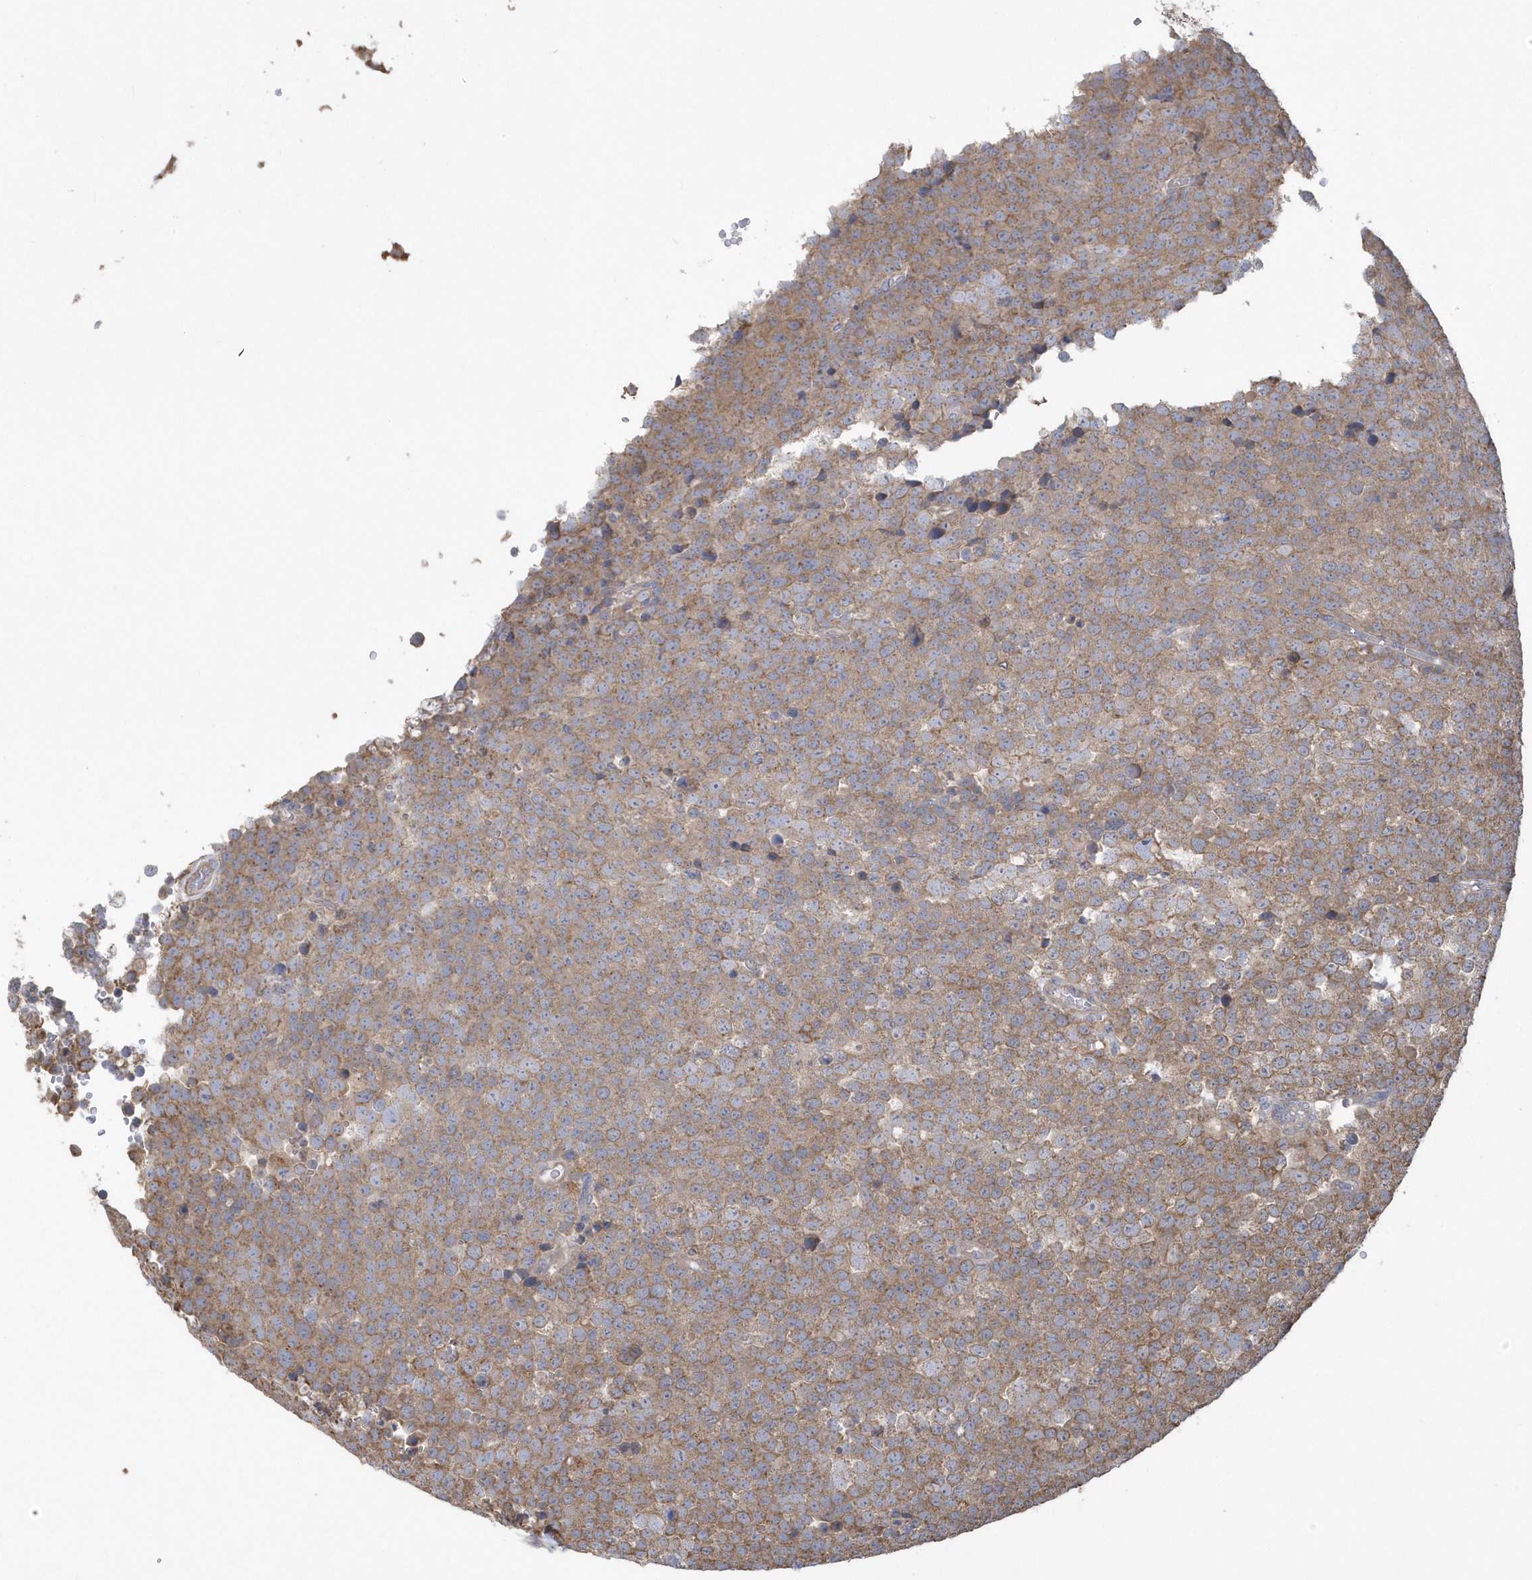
{"staining": {"intensity": "moderate", "quantity": ">75%", "location": "cytoplasmic/membranous"}, "tissue": "testis cancer", "cell_type": "Tumor cells", "image_type": "cancer", "snomed": [{"axis": "morphology", "description": "Seminoma, NOS"}, {"axis": "topography", "description": "Testis"}], "caption": "Seminoma (testis) tissue shows moderate cytoplasmic/membranous expression in about >75% of tumor cells, visualized by immunohistochemistry.", "gene": "SENP8", "patient": {"sex": "male", "age": 71}}